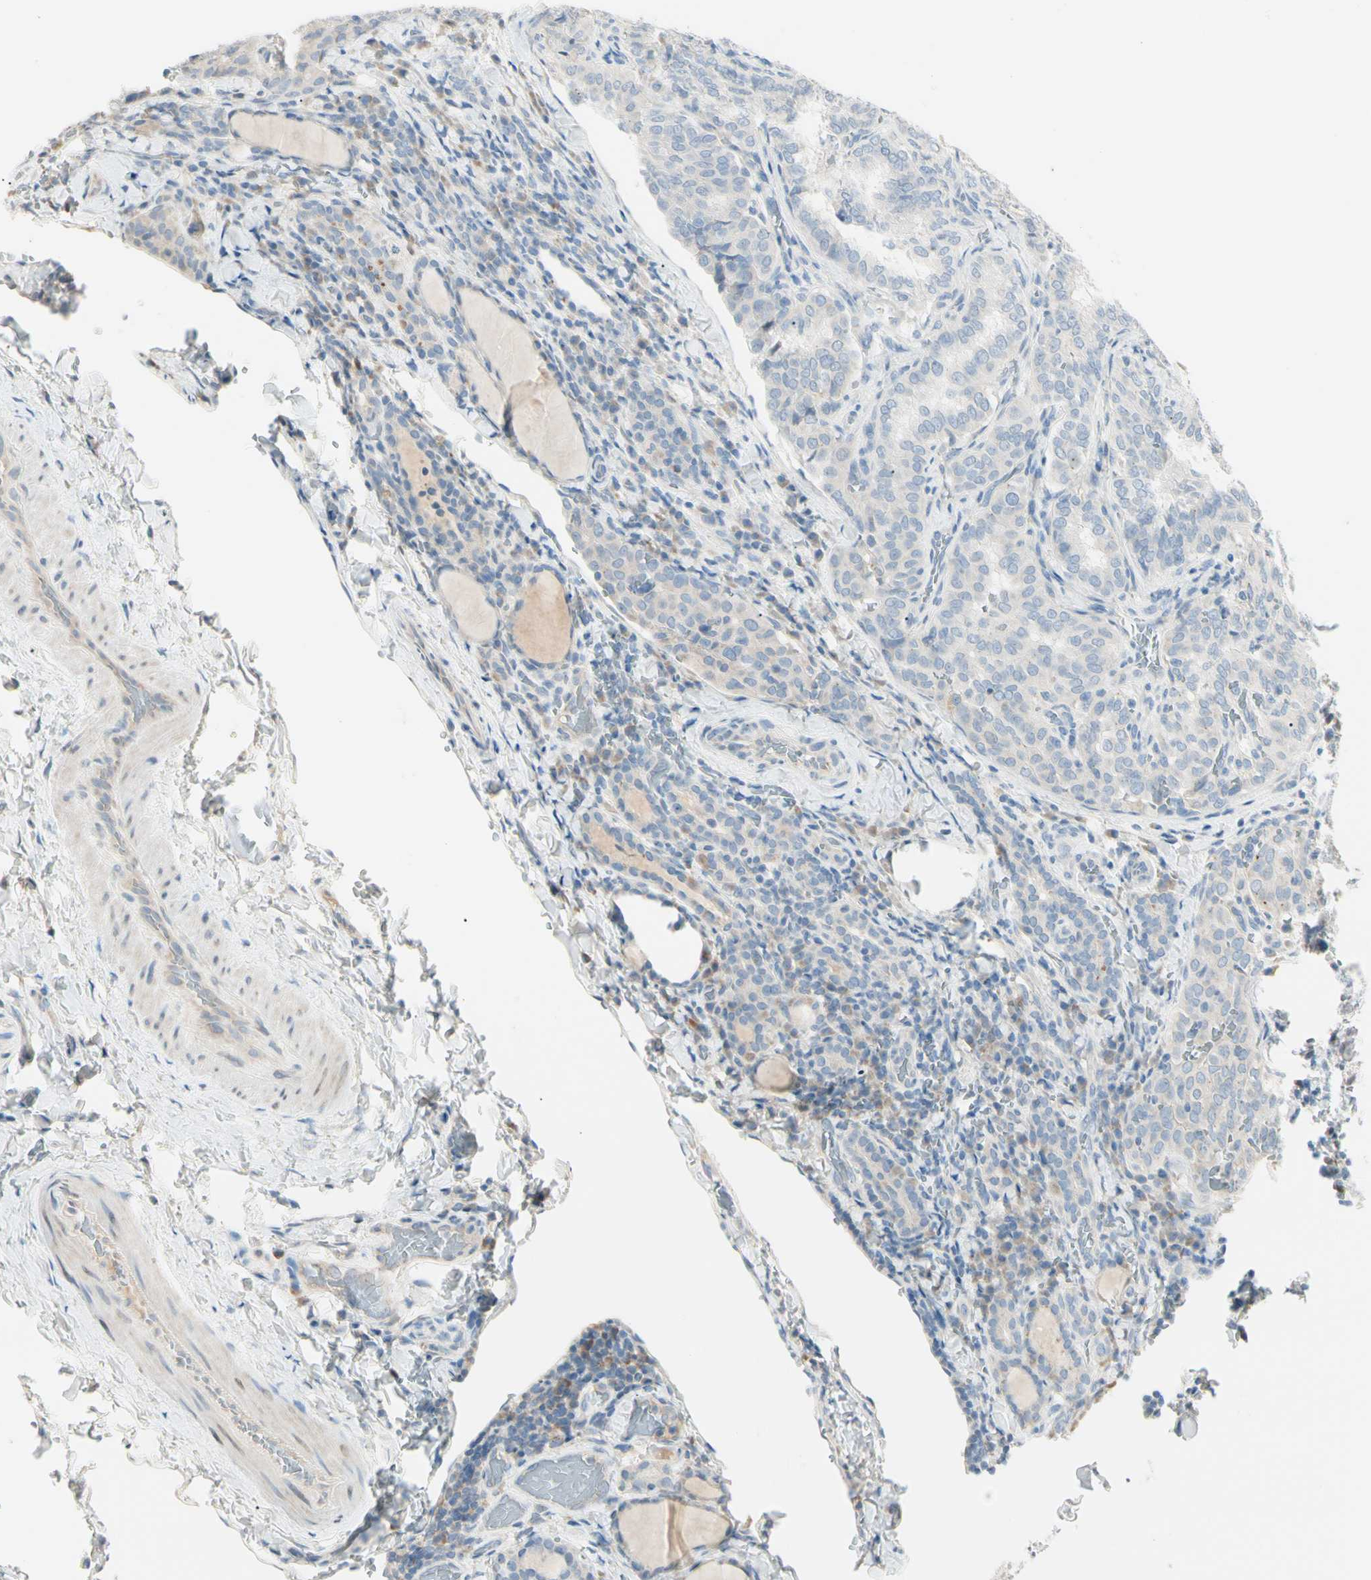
{"staining": {"intensity": "negative", "quantity": "none", "location": "none"}, "tissue": "thyroid cancer", "cell_type": "Tumor cells", "image_type": "cancer", "snomed": [{"axis": "morphology", "description": "Normal tissue, NOS"}, {"axis": "morphology", "description": "Papillary adenocarcinoma, NOS"}, {"axis": "topography", "description": "Thyroid gland"}], "caption": "A high-resolution photomicrograph shows immunohistochemistry staining of thyroid papillary adenocarcinoma, which shows no significant staining in tumor cells. (IHC, brightfield microscopy, high magnification).", "gene": "ALDH18A1", "patient": {"sex": "female", "age": 30}}